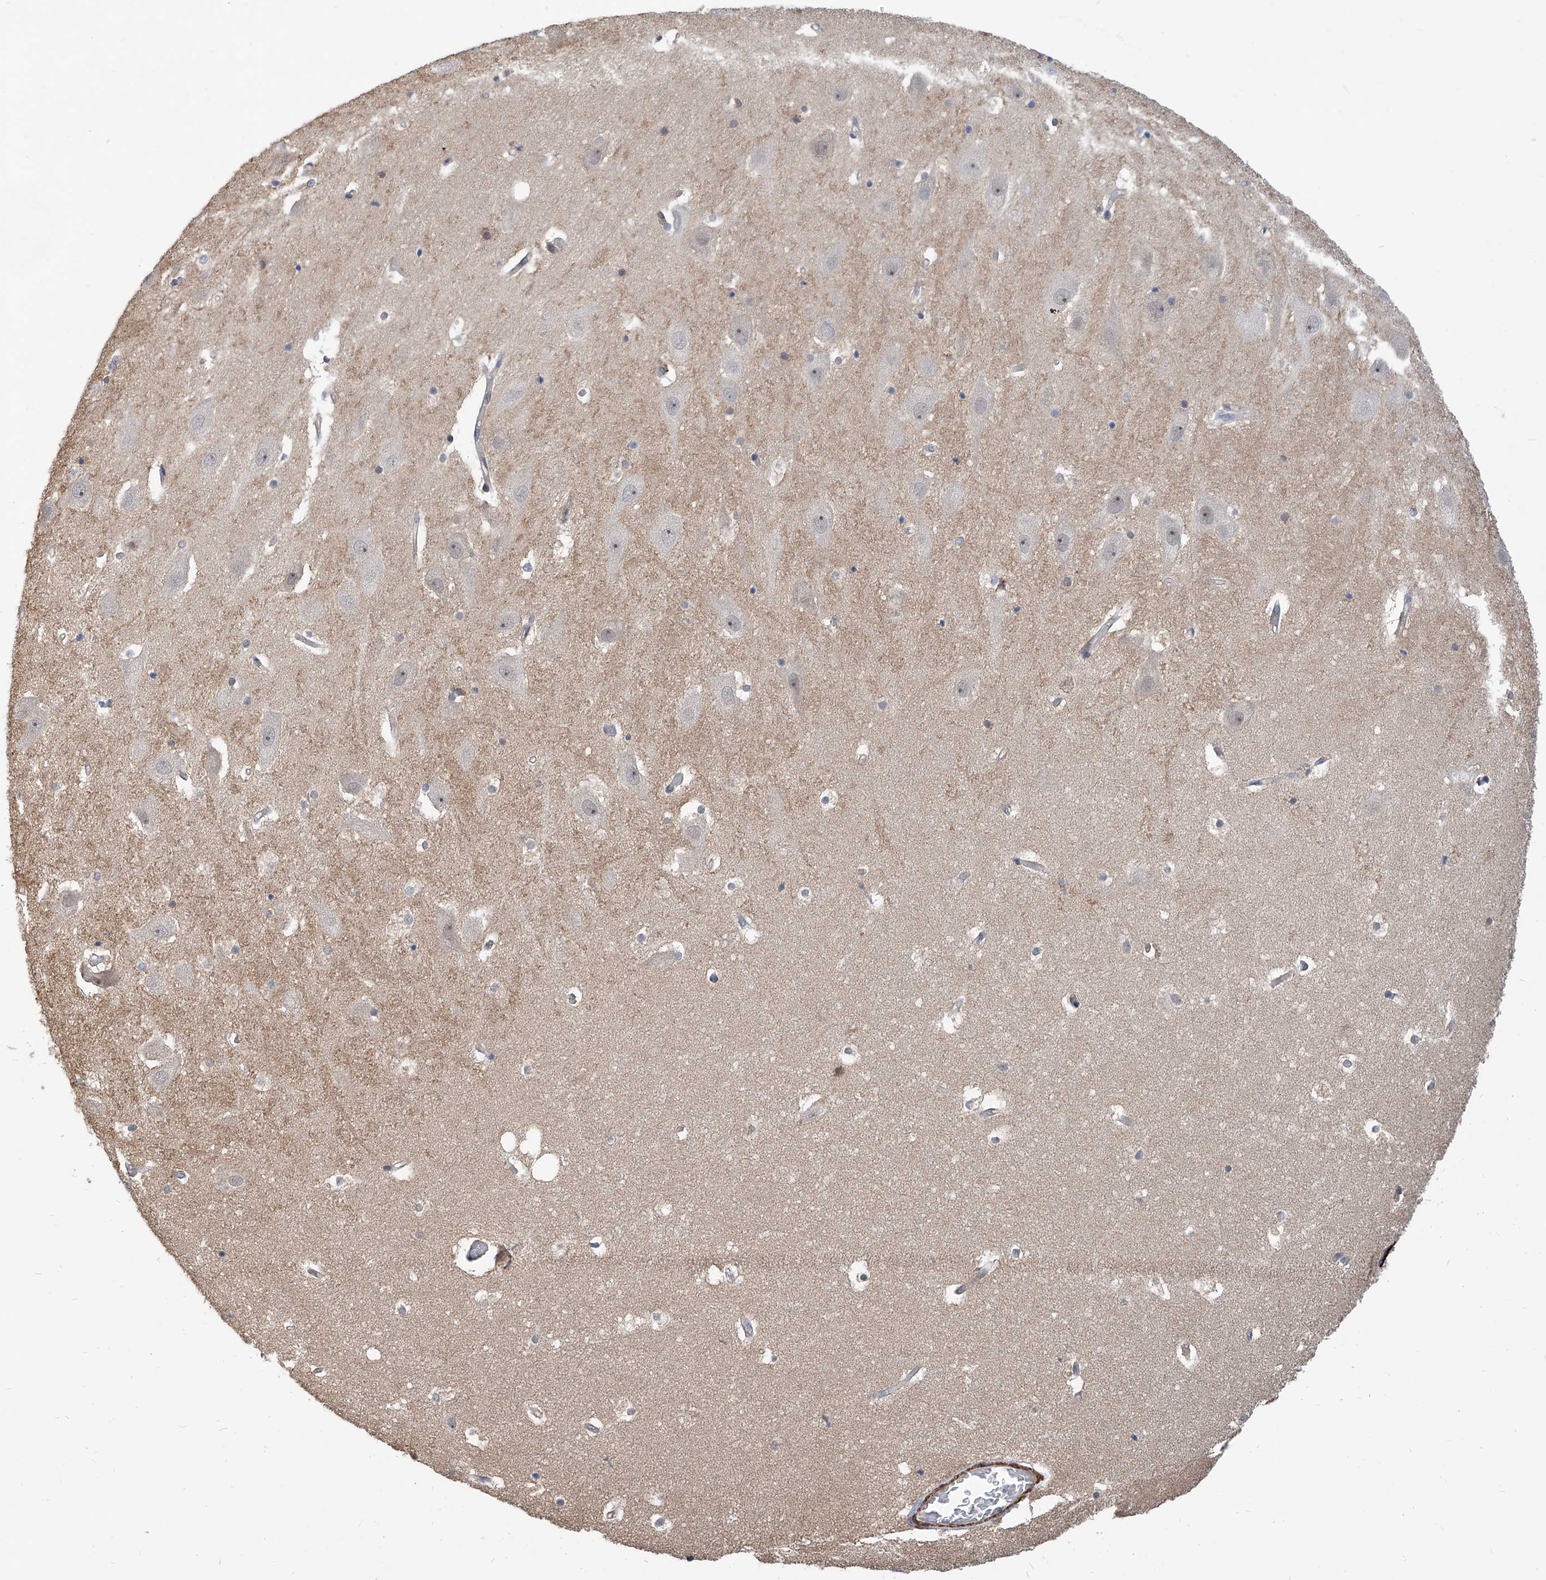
{"staining": {"intensity": "negative", "quantity": "none", "location": "none"}, "tissue": "hippocampus", "cell_type": "Glial cells", "image_type": "normal", "snomed": [{"axis": "morphology", "description": "Normal tissue, NOS"}, {"axis": "topography", "description": "Hippocampus"}], "caption": "Immunohistochemistry (IHC) photomicrograph of normal hippocampus: hippocampus stained with DAB demonstrates no significant protein staining in glial cells.", "gene": "MAGEE2", "patient": {"sex": "female", "age": 52}}